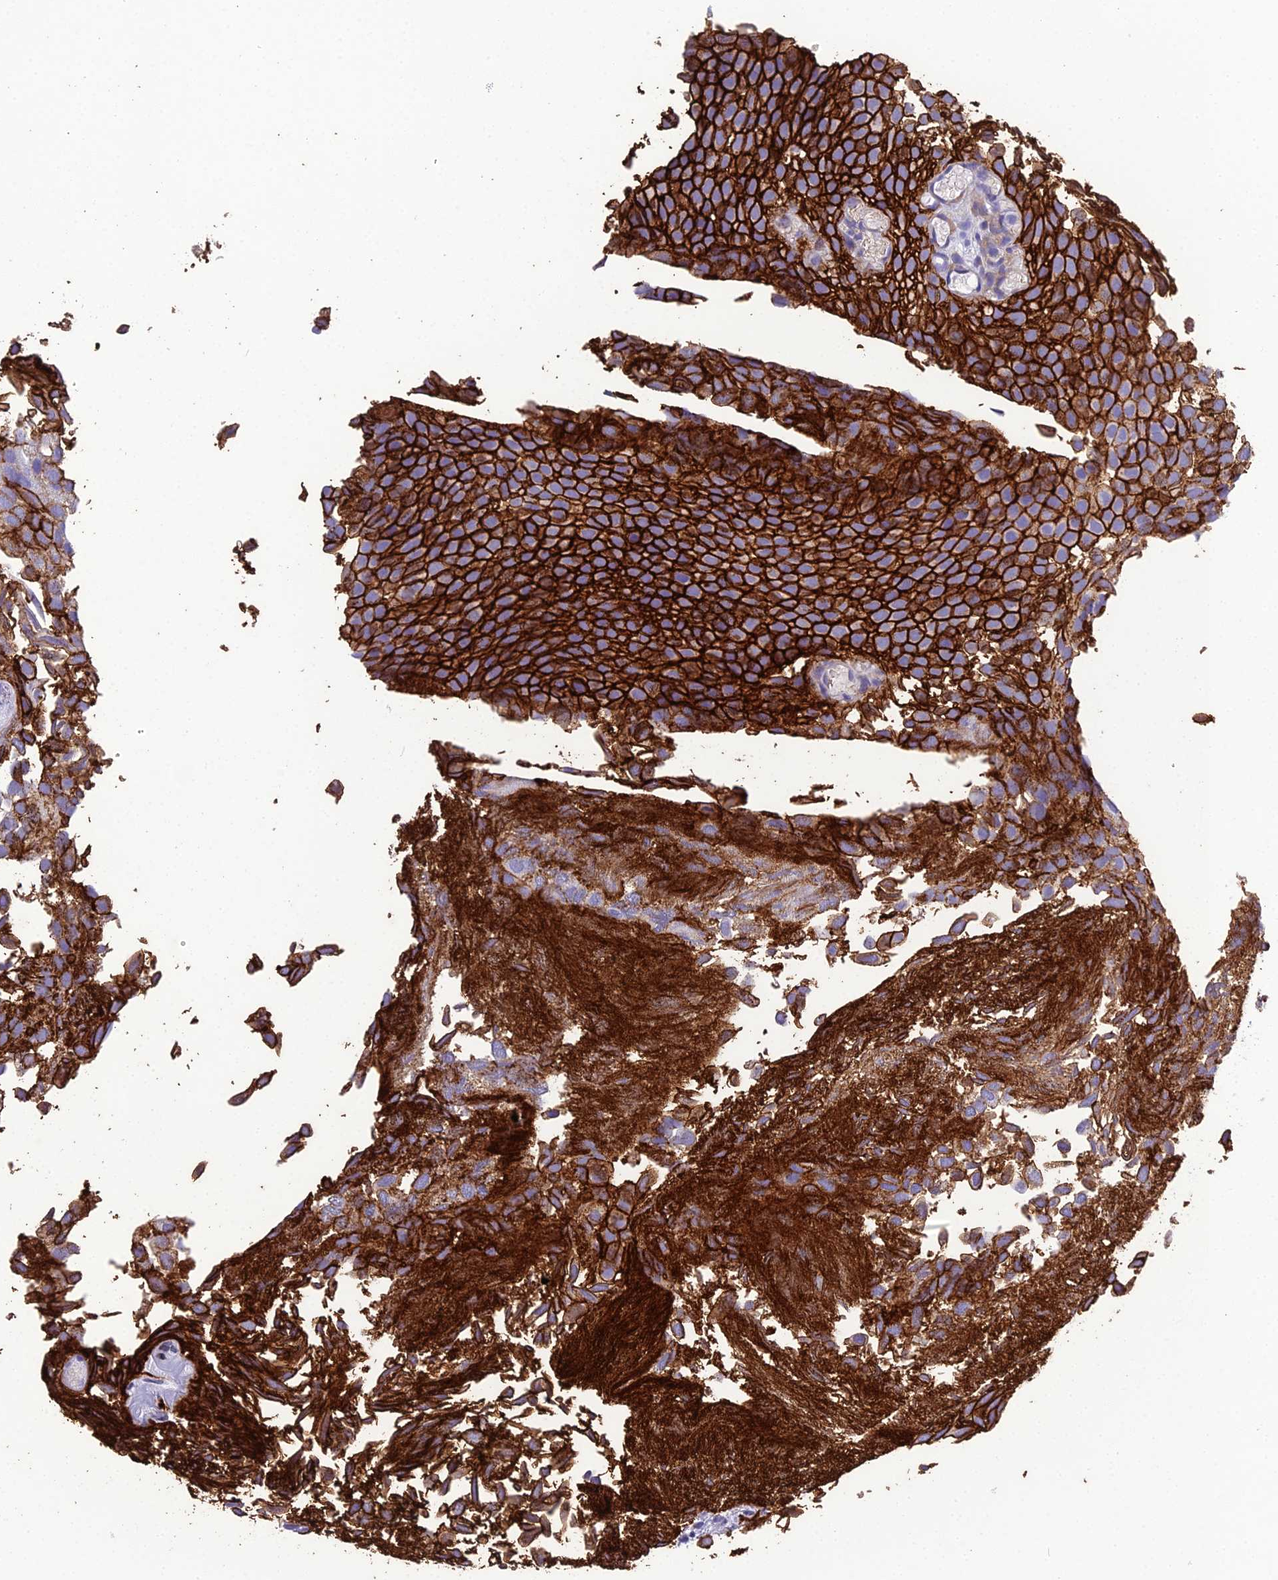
{"staining": {"intensity": "strong", "quantity": ">75%", "location": "cytoplasmic/membranous"}, "tissue": "urothelial cancer", "cell_type": "Tumor cells", "image_type": "cancer", "snomed": [{"axis": "morphology", "description": "Urothelial carcinoma, Low grade"}, {"axis": "topography", "description": "Urinary bladder"}], "caption": "High-magnification brightfield microscopy of low-grade urothelial carcinoma stained with DAB (brown) and counterstained with hematoxylin (blue). tumor cells exhibit strong cytoplasmic/membranous expression is appreciated in approximately>75% of cells. Using DAB (3,3'-diaminobenzidine) (brown) and hematoxylin (blue) stains, captured at high magnification using brightfield microscopy.", "gene": "OR1Q1", "patient": {"sex": "male", "age": 89}}